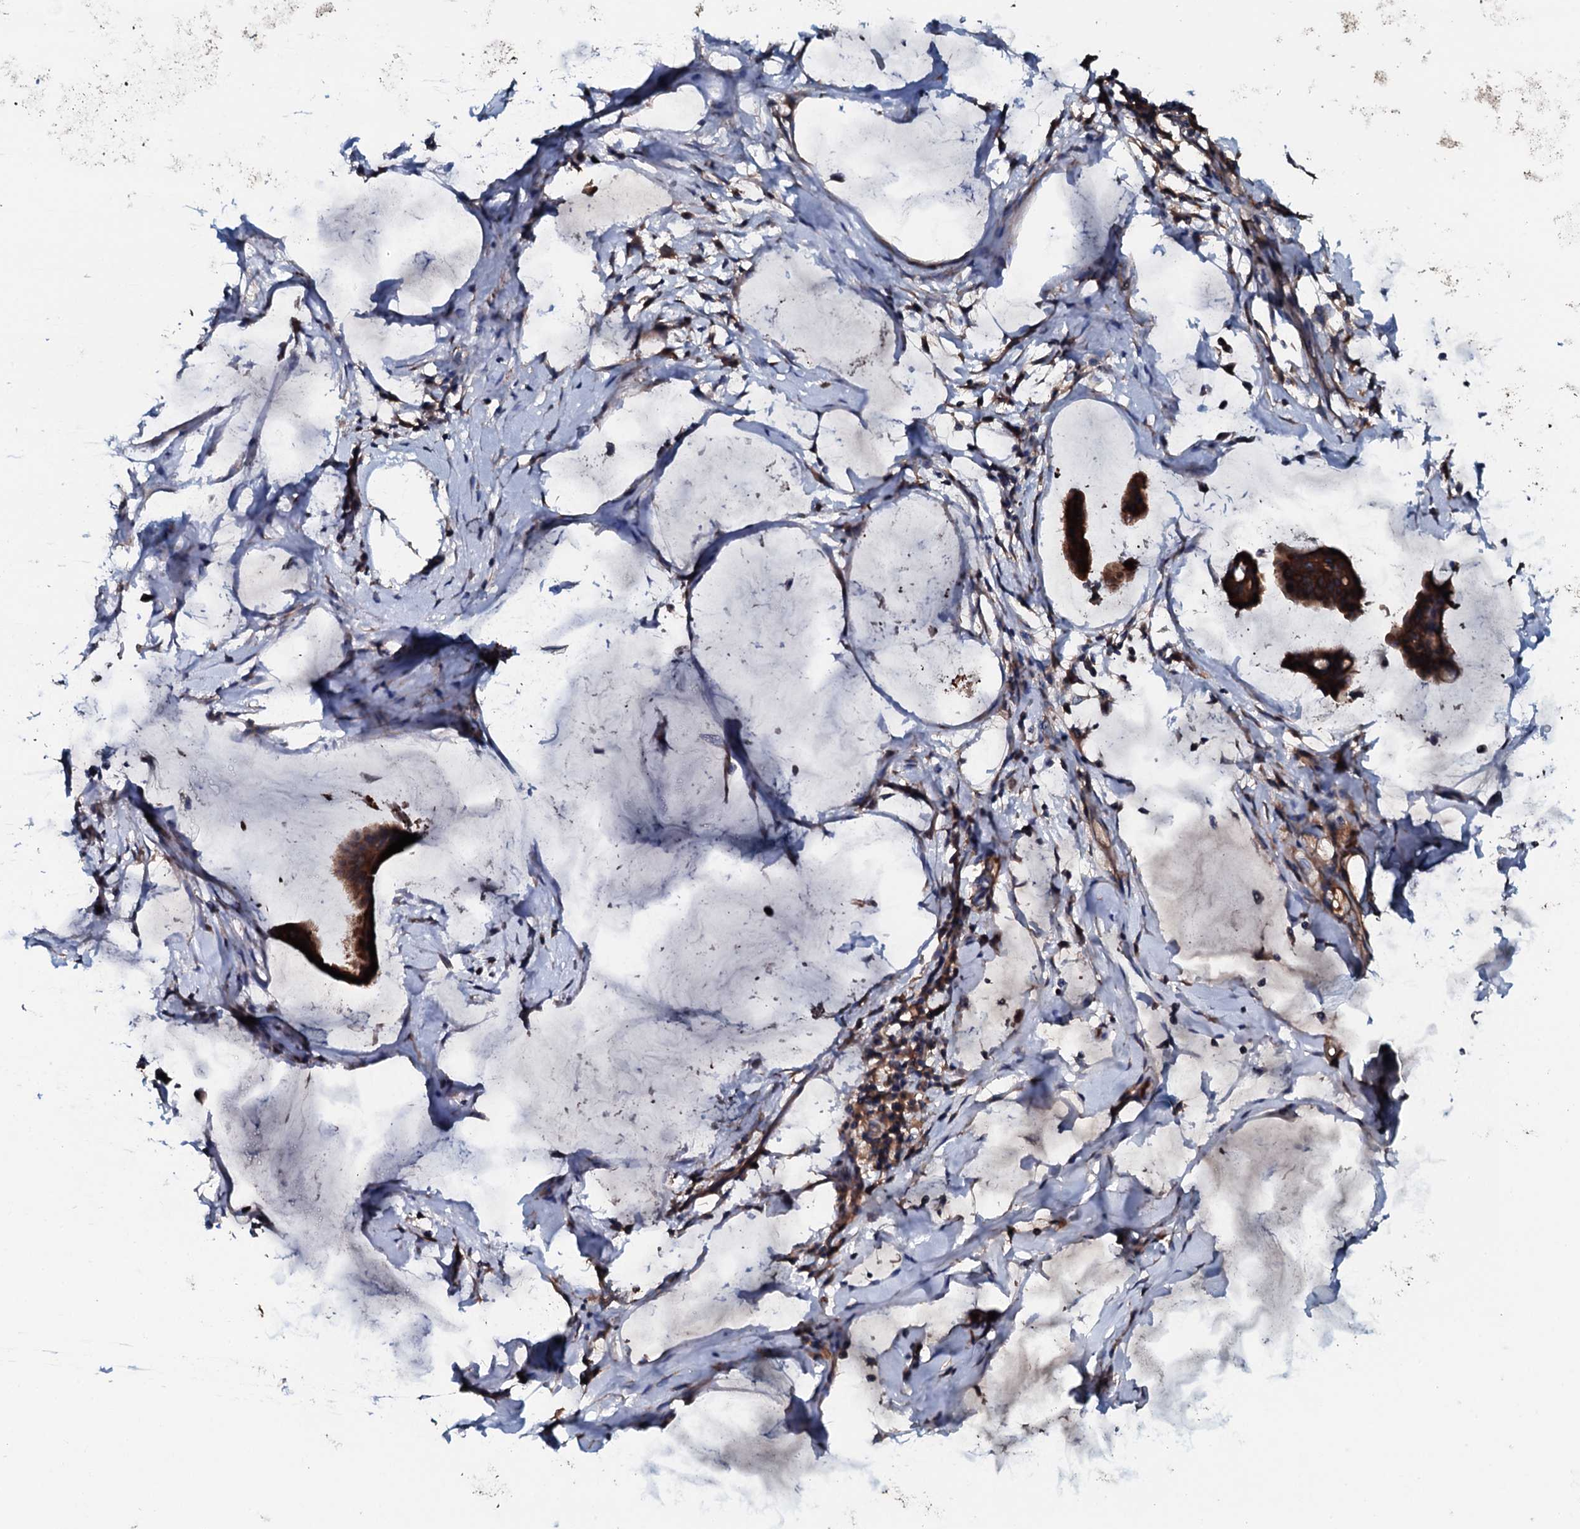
{"staining": {"intensity": "strong", "quantity": ">75%", "location": "cytoplasmic/membranous"}, "tissue": "ovarian cancer", "cell_type": "Tumor cells", "image_type": "cancer", "snomed": [{"axis": "morphology", "description": "Cystadenocarcinoma, mucinous, NOS"}, {"axis": "topography", "description": "Ovary"}], "caption": "A micrograph showing strong cytoplasmic/membranous positivity in about >75% of tumor cells in mucinous cystadenocarcinoma (ovarian), as visualized by brown immunohistochemical staining.", "gene": "NEK1", "patient": {"sex": "female", "age": 73}}